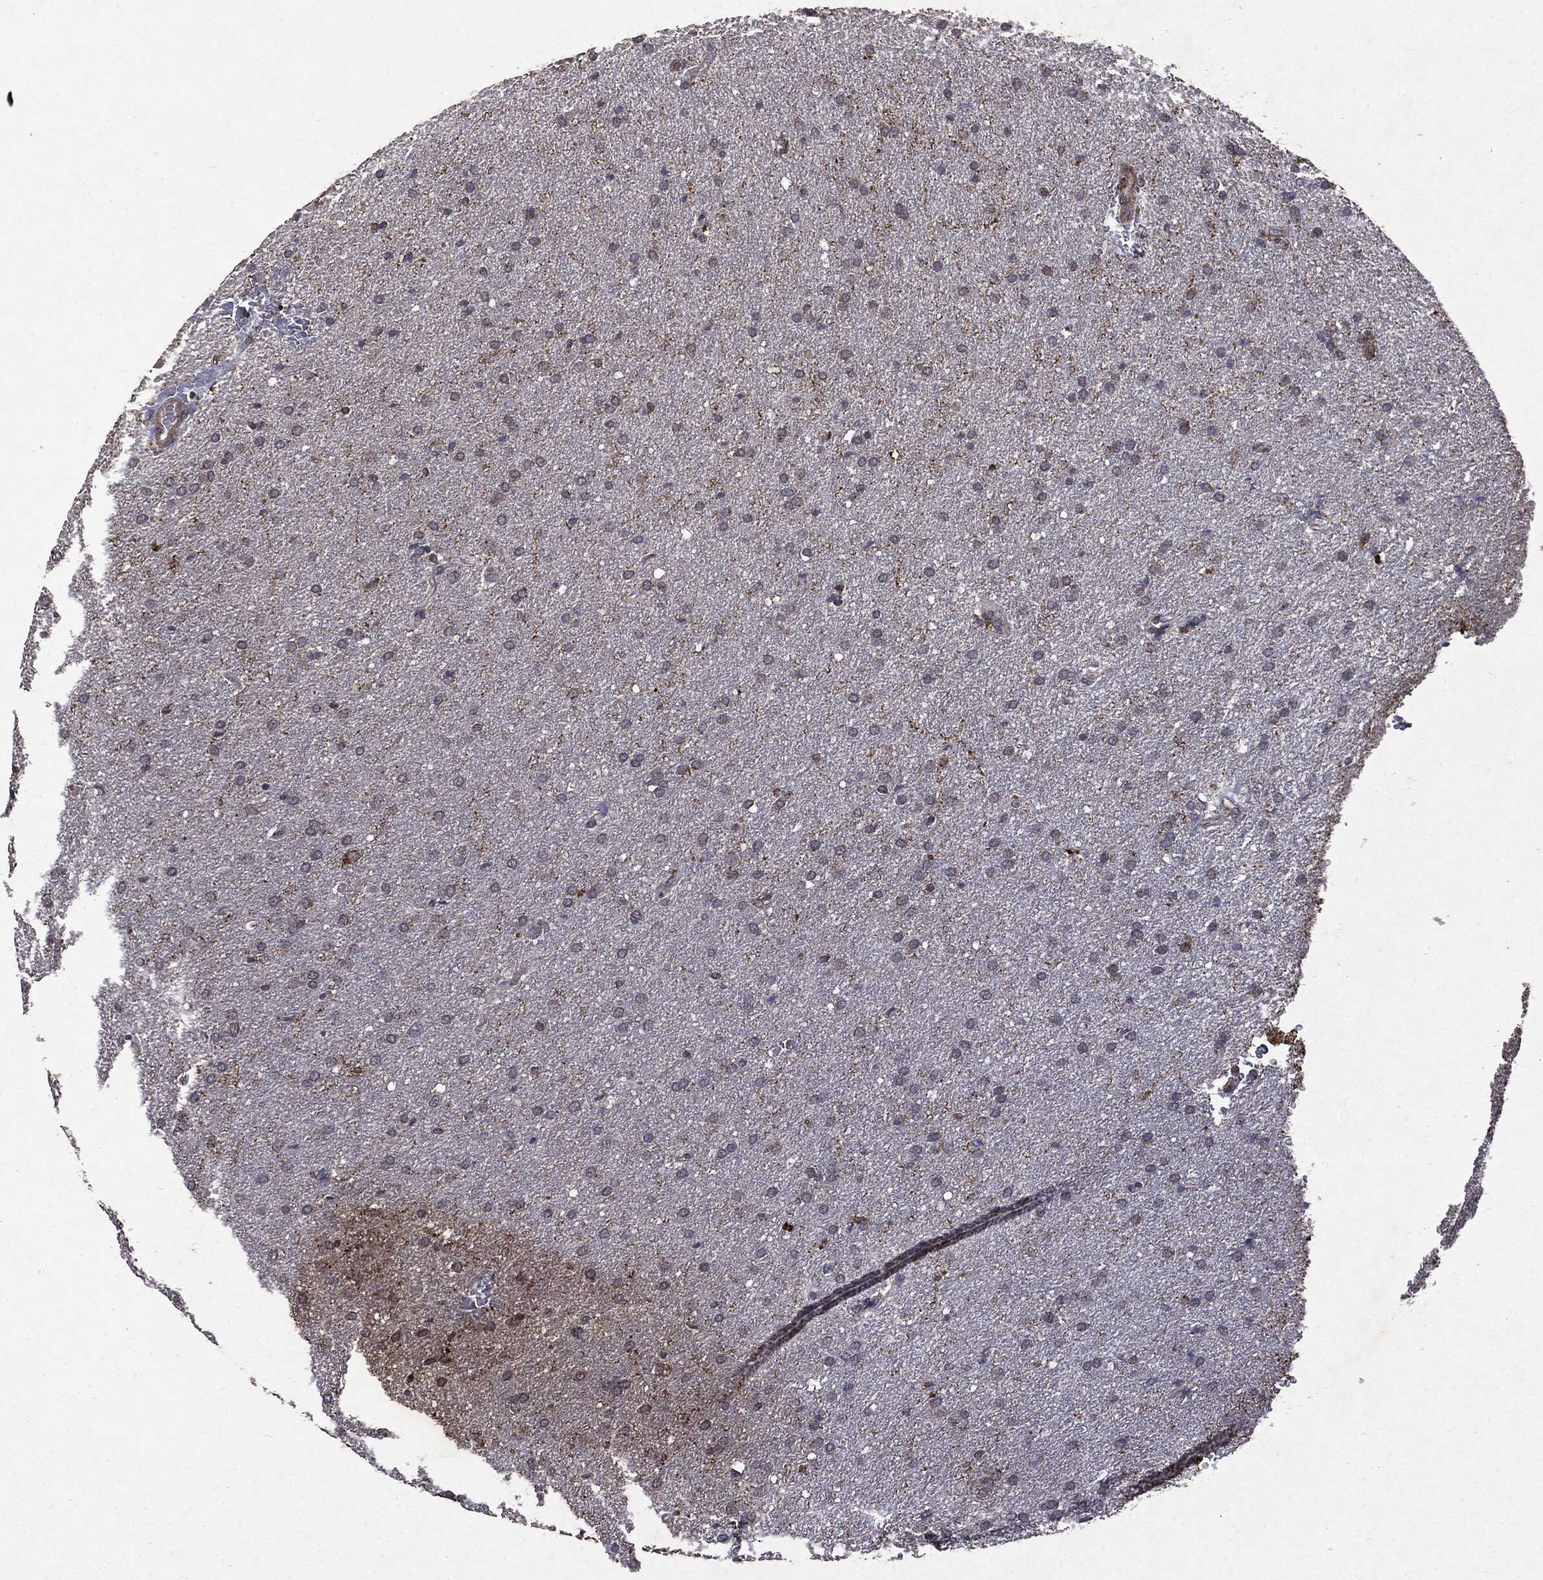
{"staining": {"intensity": "negative", "quantity": "none", "location": "none"}, "tissue": "glioma", "cell_type": "Tumor cells", "image_type": "cancer", "snomed": [{"axis": "morphology", "description": "Glioma, malignant, Low grade"}, {"axis": "topography", "description": "Brain"}], "caption": "This is an immunohistochemistry (IHC) image of human low-grade glioma (malignant). There is no expression in tumor cells.", "gene": "PTEN", "patient": {"sex": "female", "age": 37}}